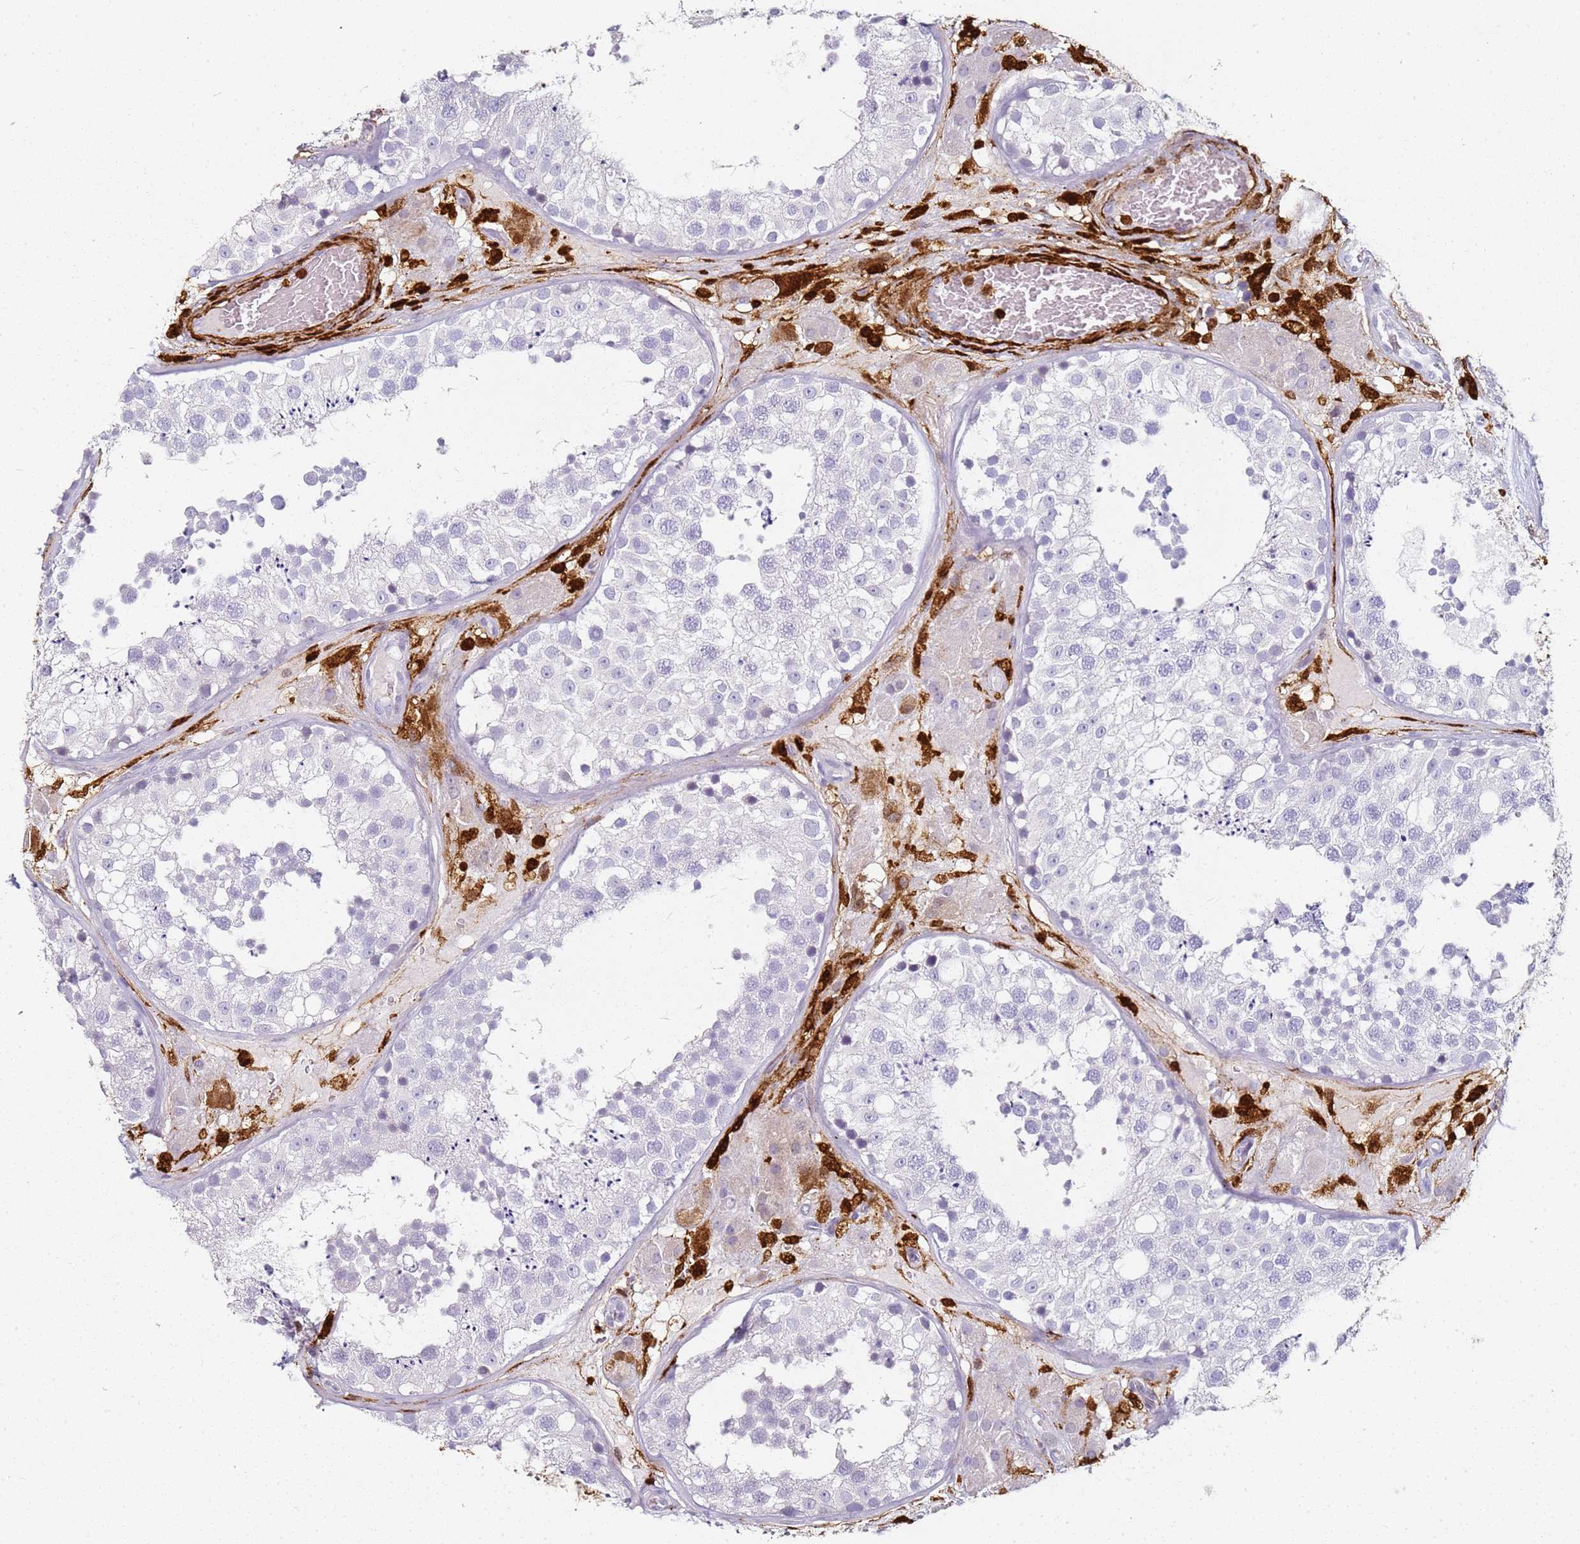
{"staining": {"intensity": "negative", "quantity": "none", "location": "none"}, "tissue": "testis", "cell_type": "Cells in seminiferous ducts", "image_type": "normal", "snomed": [{"axis": "morphology", "description": "Normal tissue, NOS"}, {"axis": "topography", "description": "Testis"}], "caption": "This is an immunohistochemistry micrograph of benign human testis. There is no staining in cells in seminiferous ducts.", "gene": "S100A4", "patient": {"sex": "male", "age": 26}}